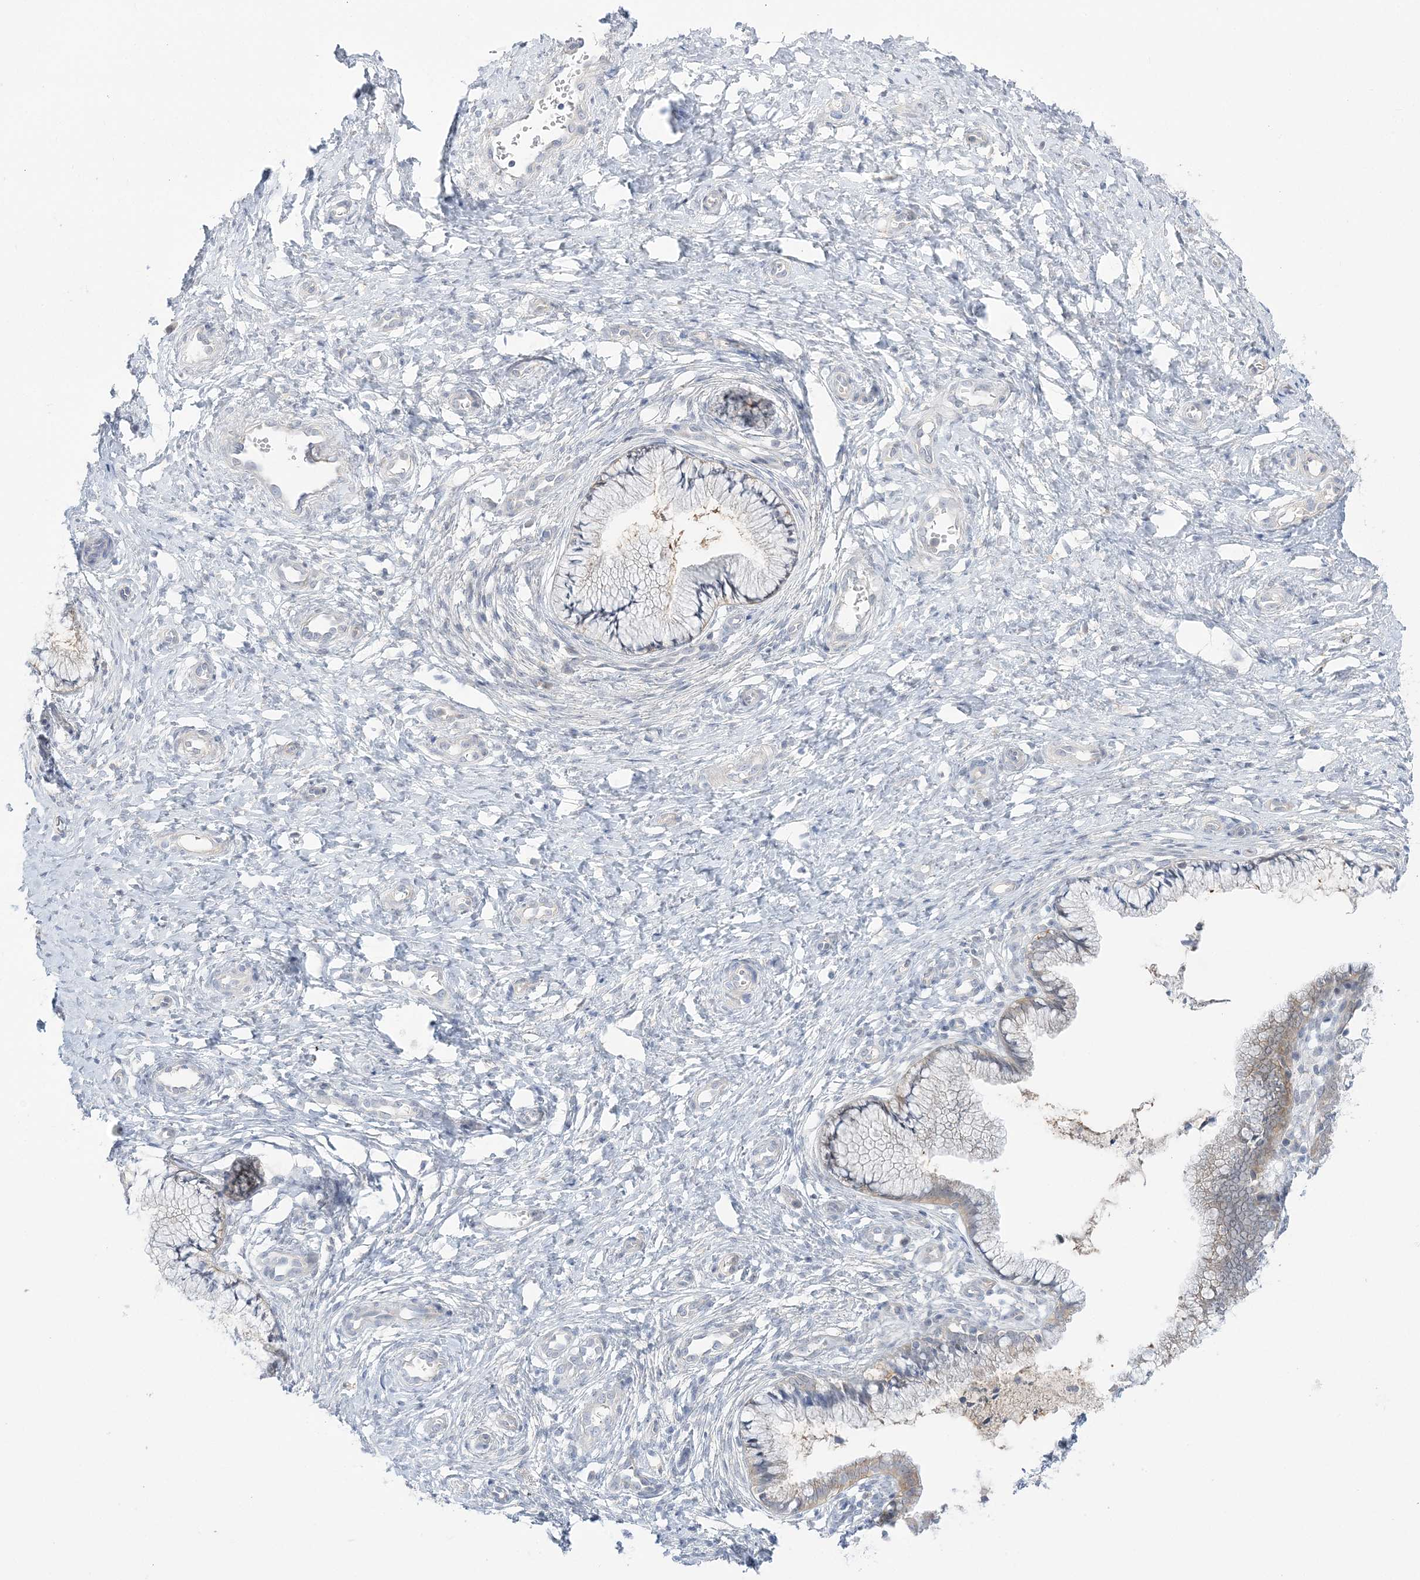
{"staining": {"intensity": "weak", "quantity": "<25%", "location": "cytoplasmic/membranous"}, "tissue": "cervix", "cell_type": "Glandular cells", "image_type": "normal", "snomed": [{"axis": "morphology", "description": "Normal tissue, NOS"}, {"axis": "topography", "description": "Cervix"}], "caption": "Human cervix stained for a protein using immunohistochemistry (IHC) displays no staining in glandular cells.", "gene": "THADA", "patient": {"sex": "female", "age": 36}}